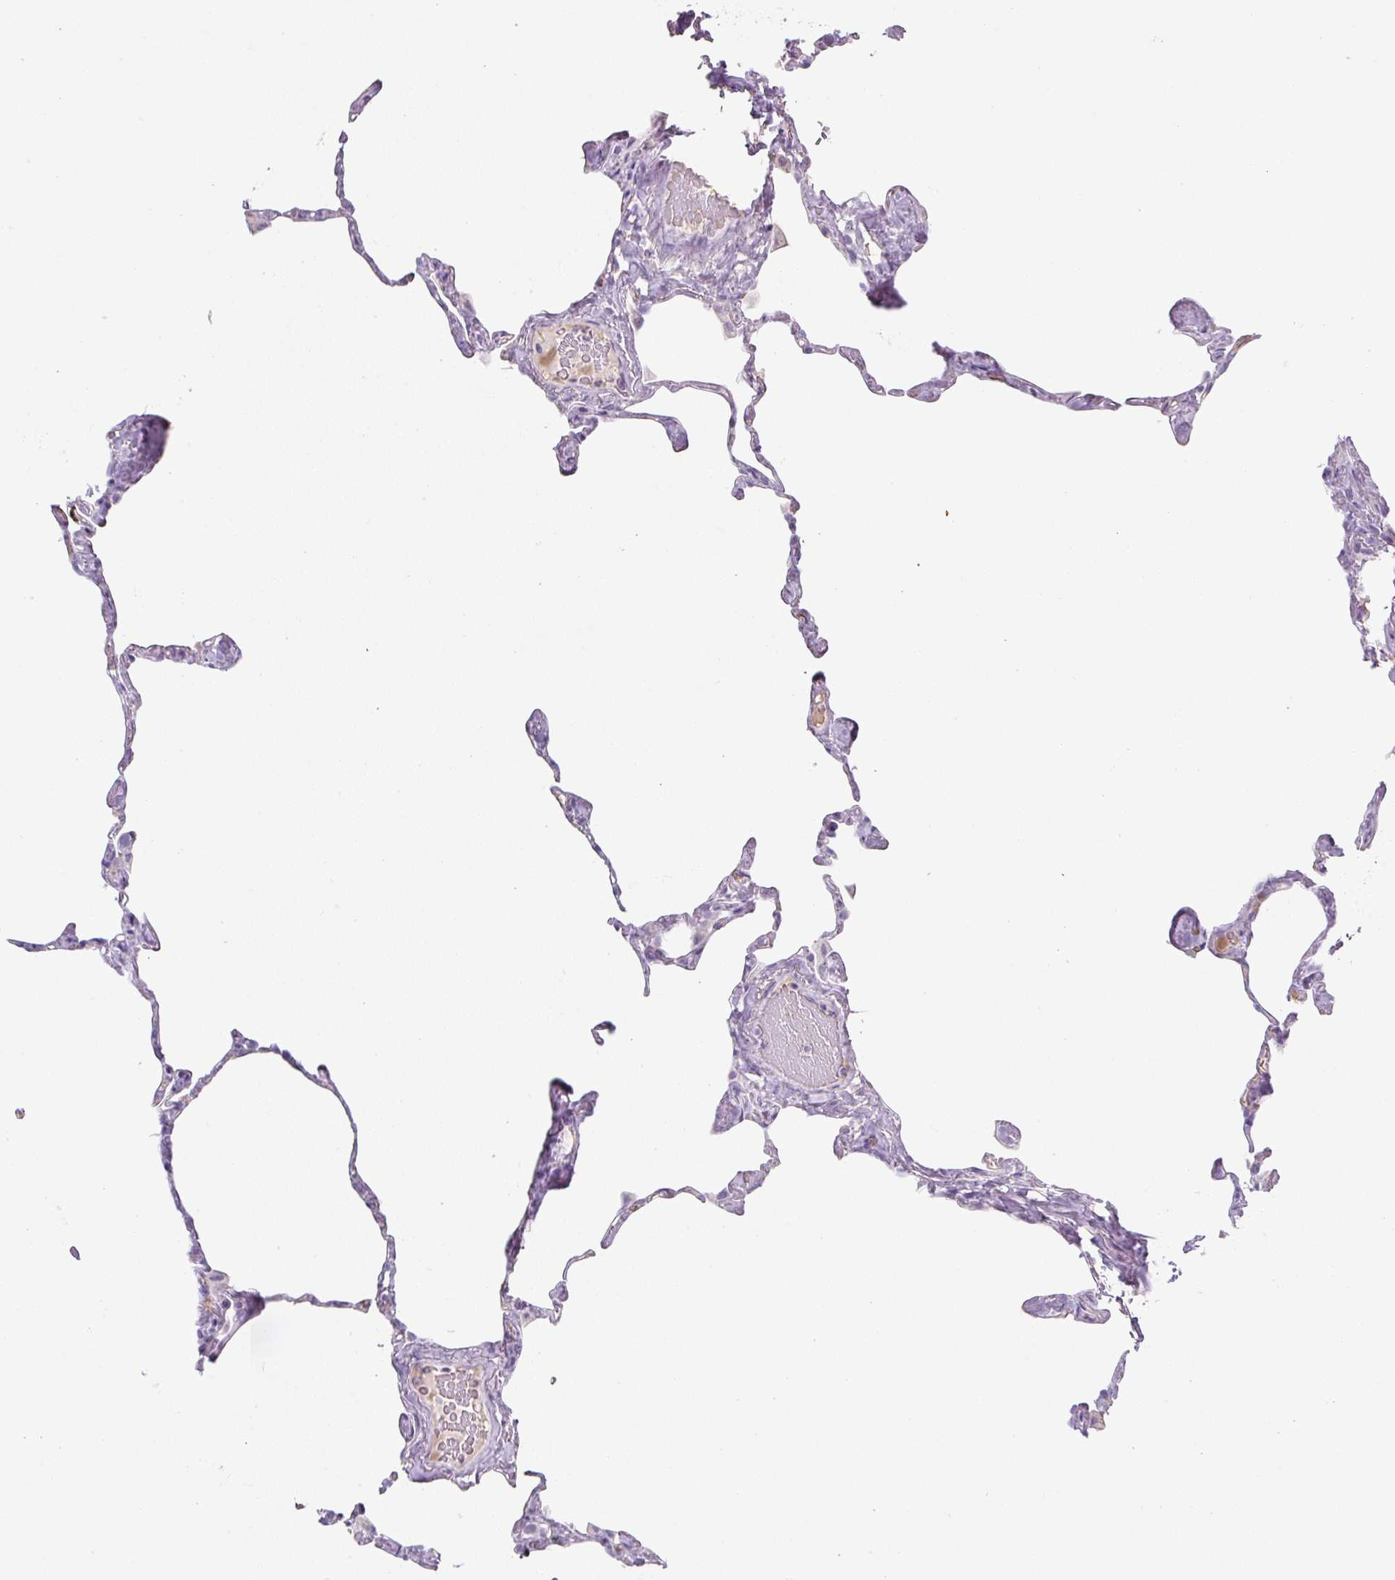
{"staining": {"intensity": "negative", "quantity": "none", "location": "none"}, "tissue": "lung", "cell_type": "Alveolar cells", "image_type": "normal", "snomed": [{"axis": "morphology", "description": "Normal tissue, NOS"}, {"axis": "topography", "description": "Lung"}], "caption": "Photomicrograph shows no significant protein staining in alveolar cells of normal lung. (Brightfield microscopy of DAB (3,3'-diaminobenzidine) IHC at high magnification).", "gene": "PRM1", "patient": {"sex": "male", "age": 65}}